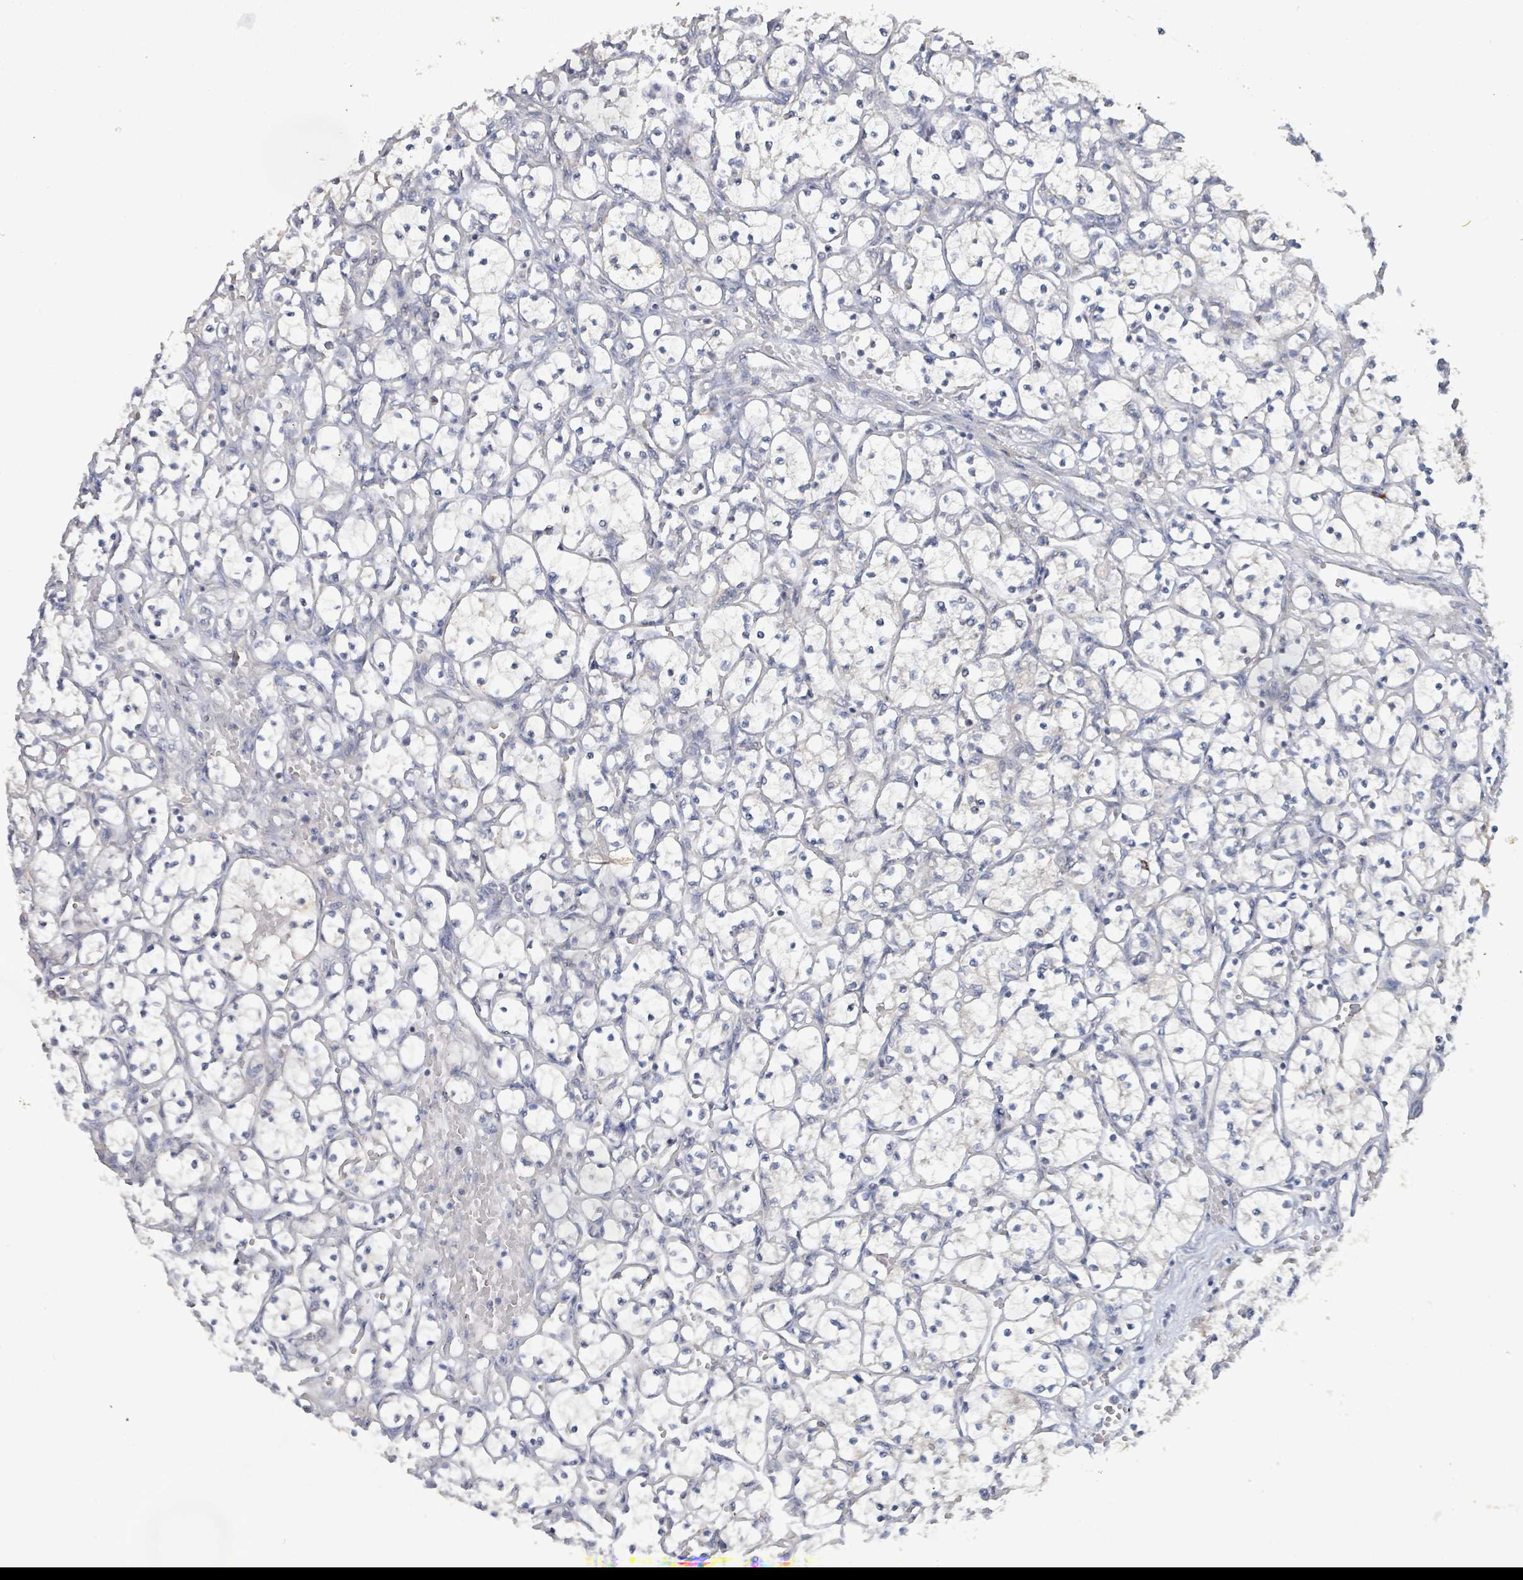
{"staining": {"intensity": "negative", "quantity": "none", "location": "none"}, "tissue": "renal cancer", "cell_type": "Tumor cells", "image_type": "cancer", "snomed": [{"axis": "morphology", "description": "Adenocarcinoma, NOS"}, {"axis": "topography", "description": "Kidney"}], "caption": "Protein analysis of renal cancer displays no significant expression in tumor cells.", "gene": "KCNS2", "patient": {"sex": "female", "age": 69}}